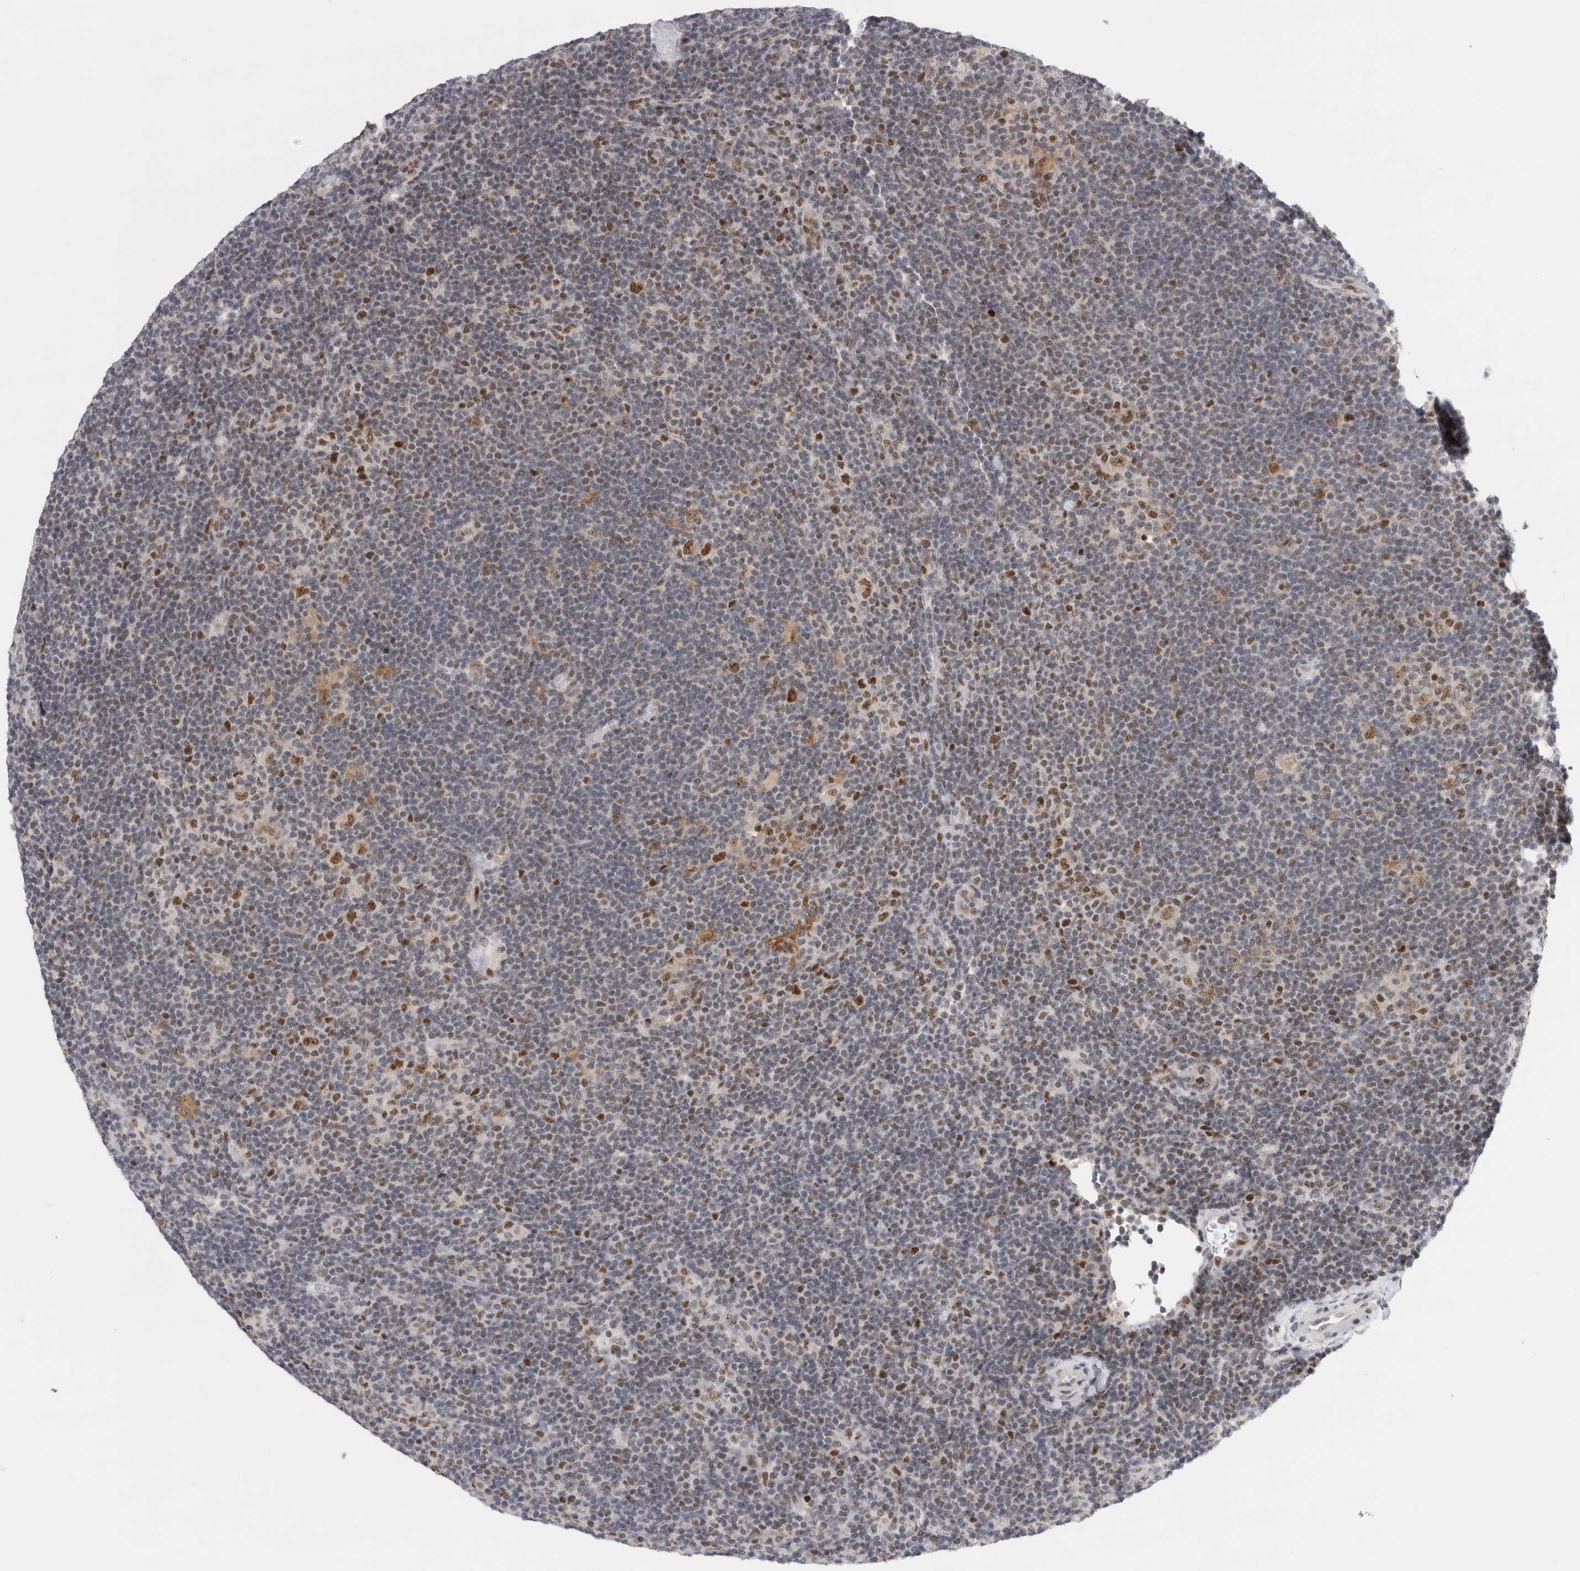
{"staining": {"intensity": "moderate", "quantity": ">75%", "location": "nuclear"}, "tissue": "lymphoma", "cell_type": "Tumor cells", "image_type": "cancer", "snomed": [{"axis": "morphology", "description": "Hodgkin's disease, NOS"}, {"axis": "topography", "description": "Lymph node"}], "caption": "A brown stain highlights moderate nuclear expression of a protein in lymphoma tumor cells.", "gene": "ZNF521", "patient": {"sex": "female", "age": 57}}